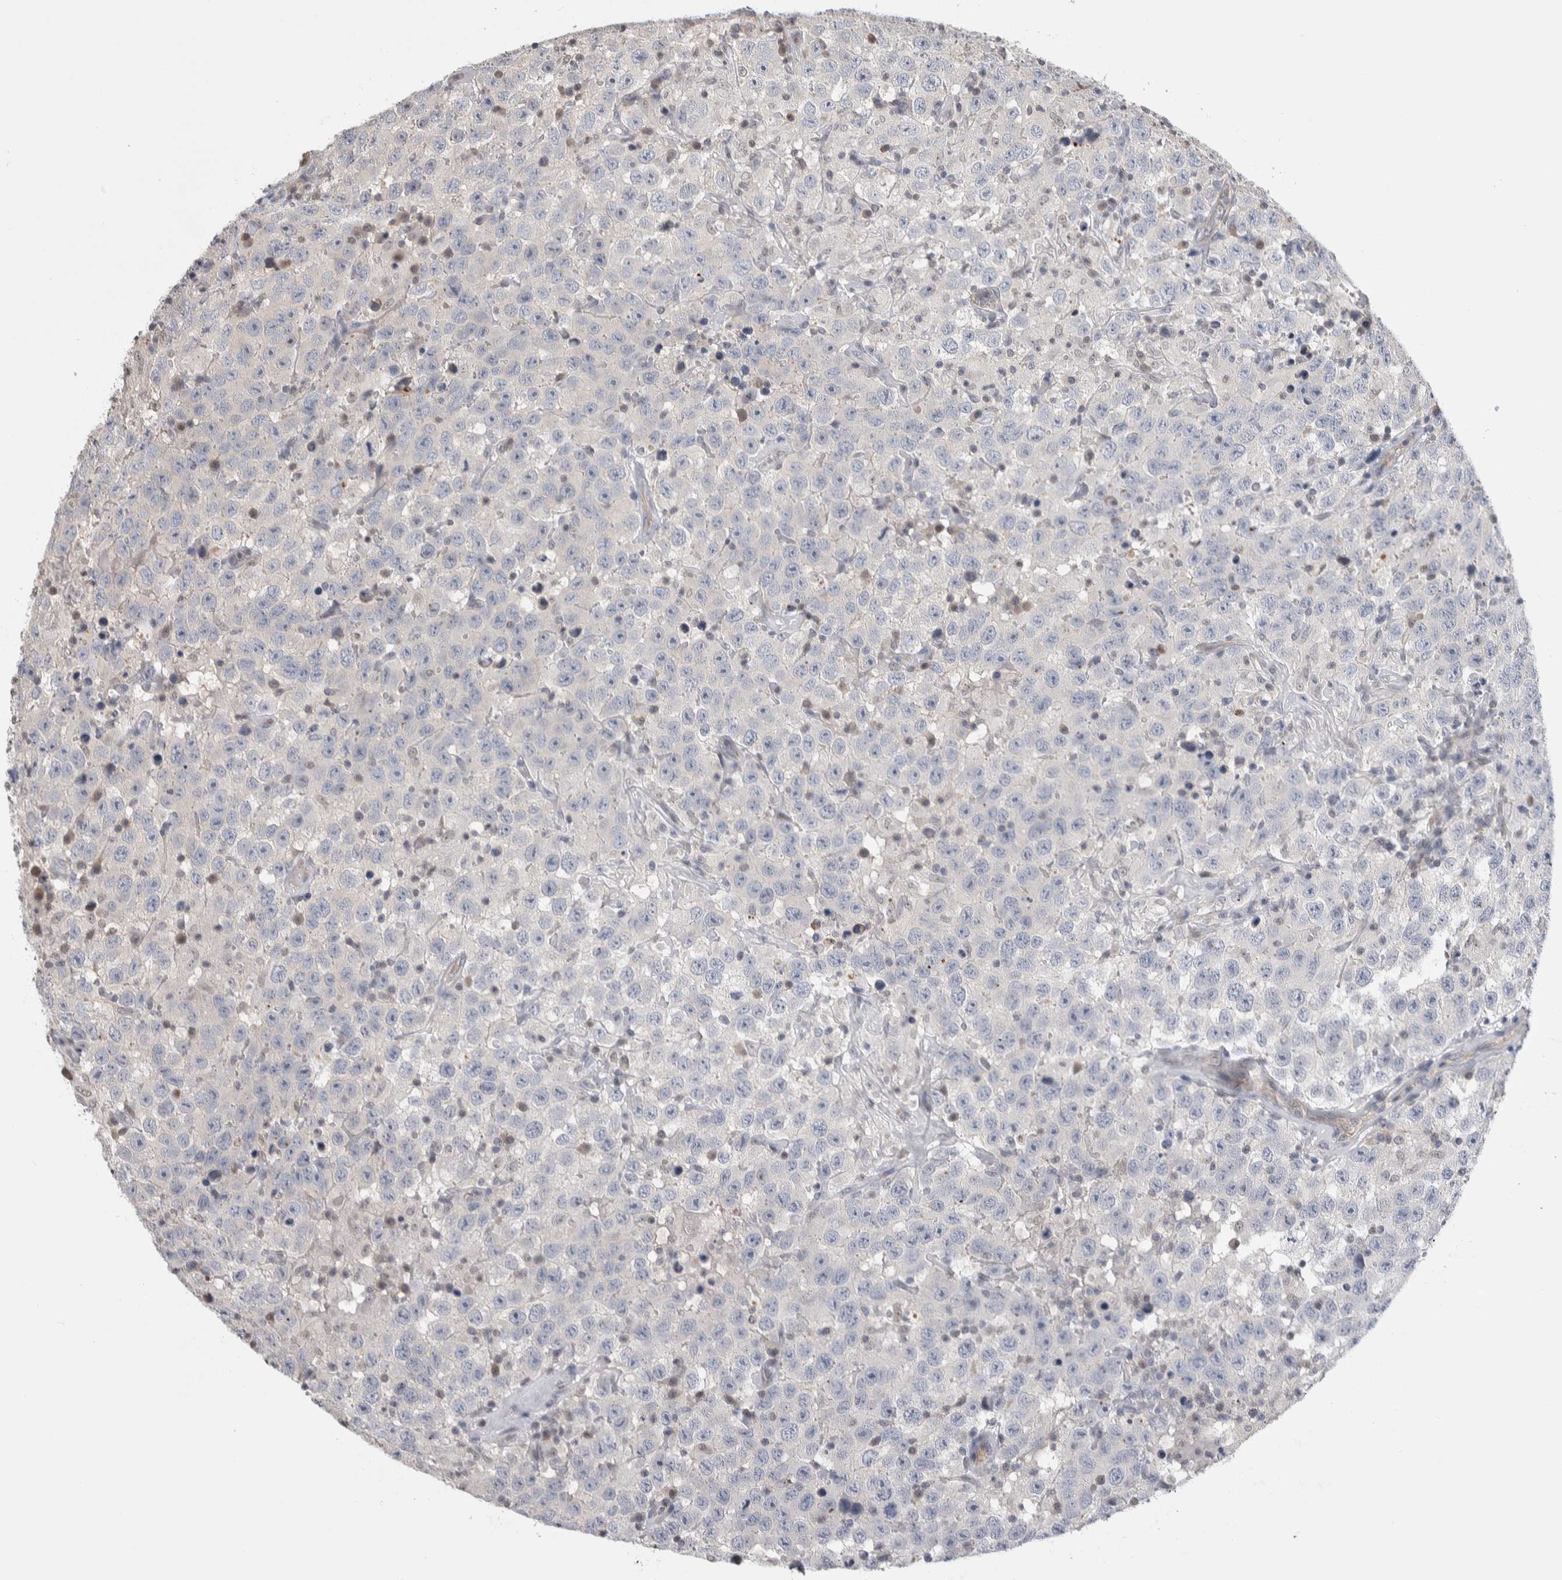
{"staining": {"intensity": "negative", "quantity": "none", "location": "none"}, "tissue": "testis cancer", "cell_type": "Tumor cells", "image_type": "cancer", "snomed": [{"axis": "morphology", "description": "Seminoma, NOS"}, {"axis": "topography", "description": "Testis"}], "caption": "The immunohistochemistry micrograph has no significant staining in tumor cells of testis cancer (seminoma) tissue.", "gene": "ZBTB49", "patient": {"sex": "male", "age": 41}}